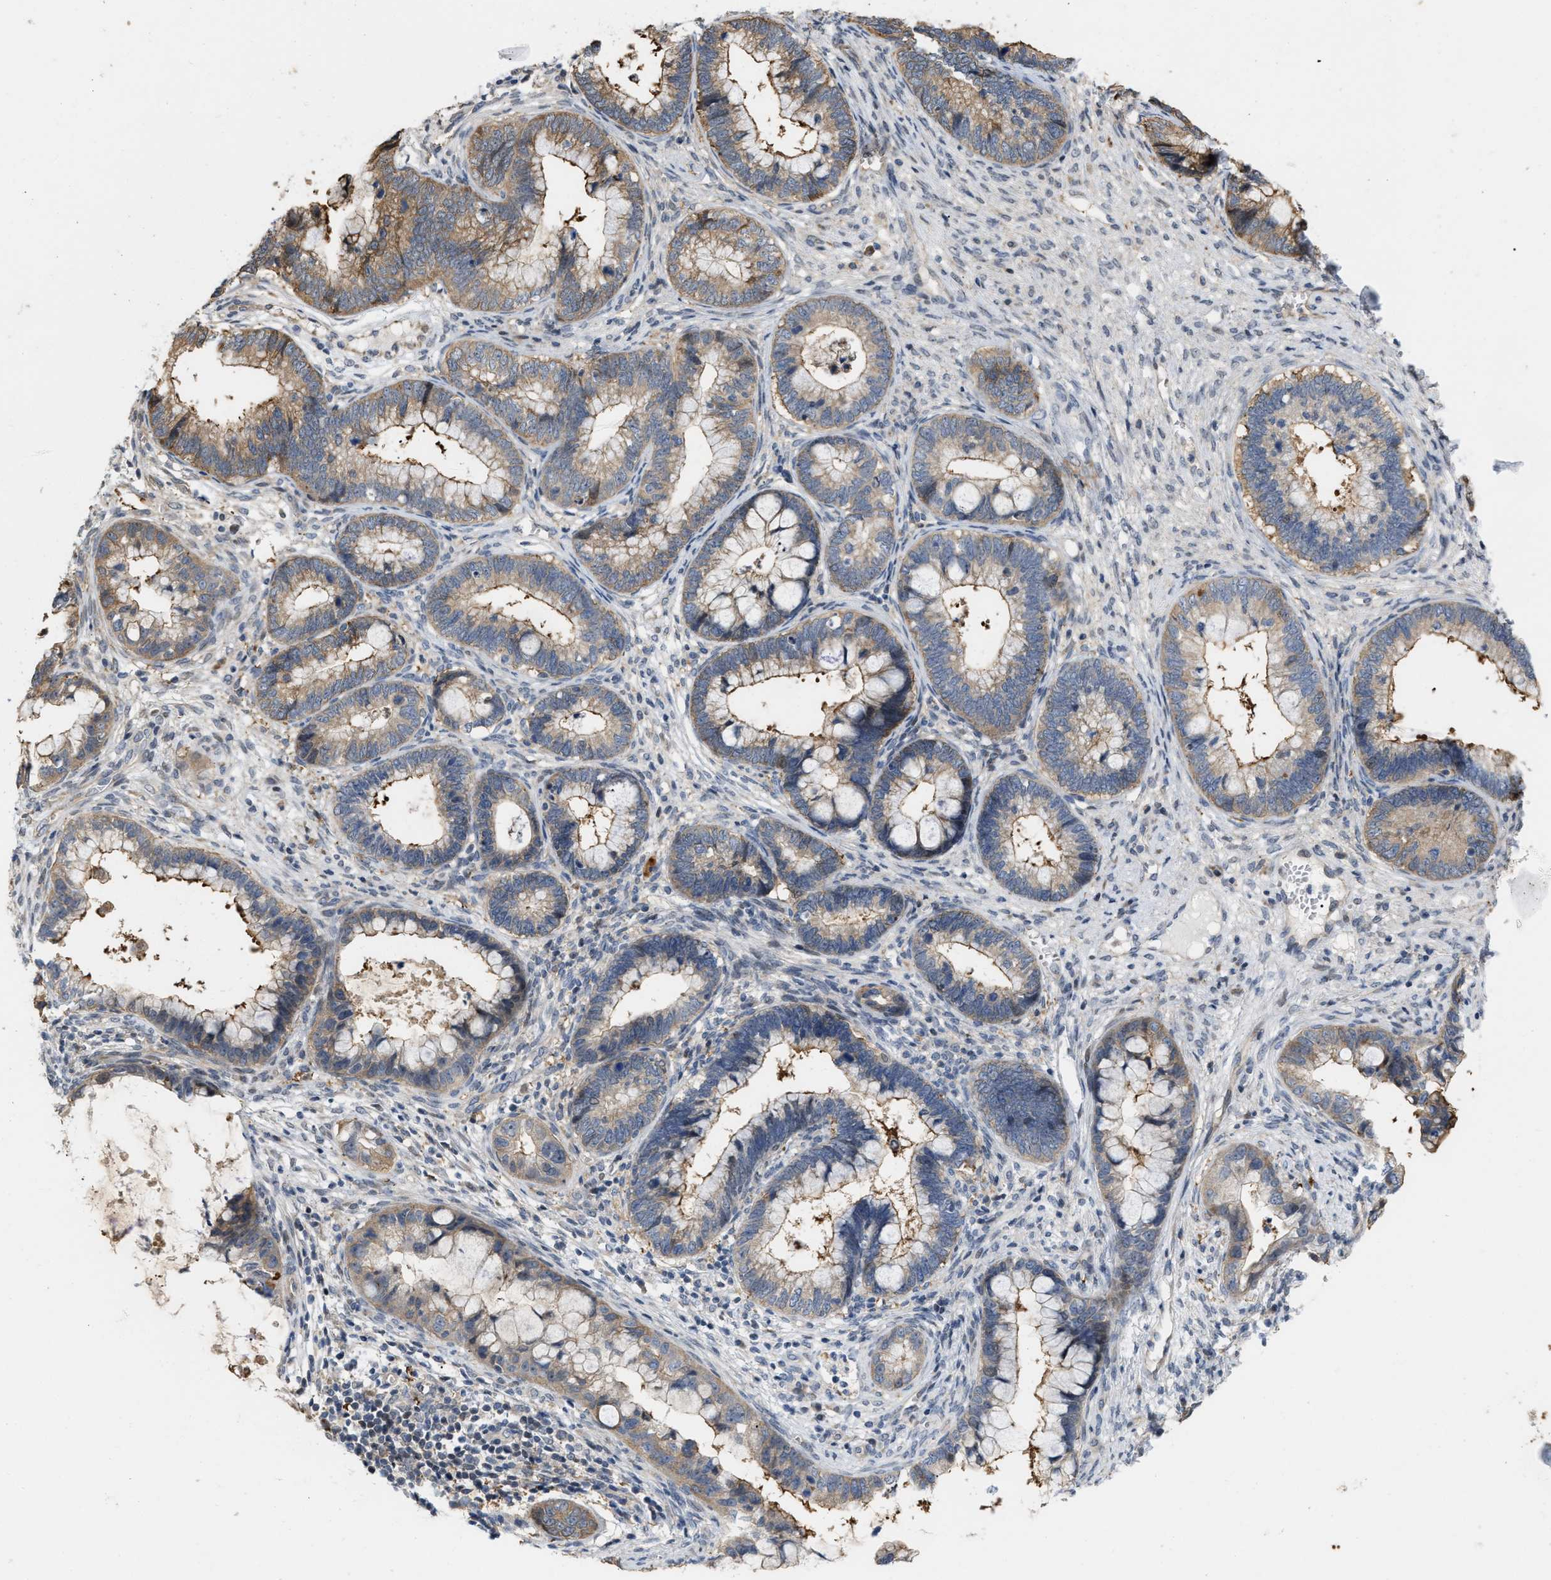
{"staining": {"intensity": "weak", "quantity": ">75%", "location": "cytoplasmic/membranous"}, "tissue": "cervical cancer", "cell_type": "Tumor cells", "image_type": "cancer", "snomed": [{"axis": "morphology", "description": "Adenocarcinoma, NOS"}, {"axis": "topography", "description": "Cervix"}], "caption": "A brown stain labels weak cytoplasmic/membranous staining of a protein in human cervical adenocarcinoma tumor cells.", "gene": "CSNK1A1", "patient": {"sex": "female", "age": 44}}